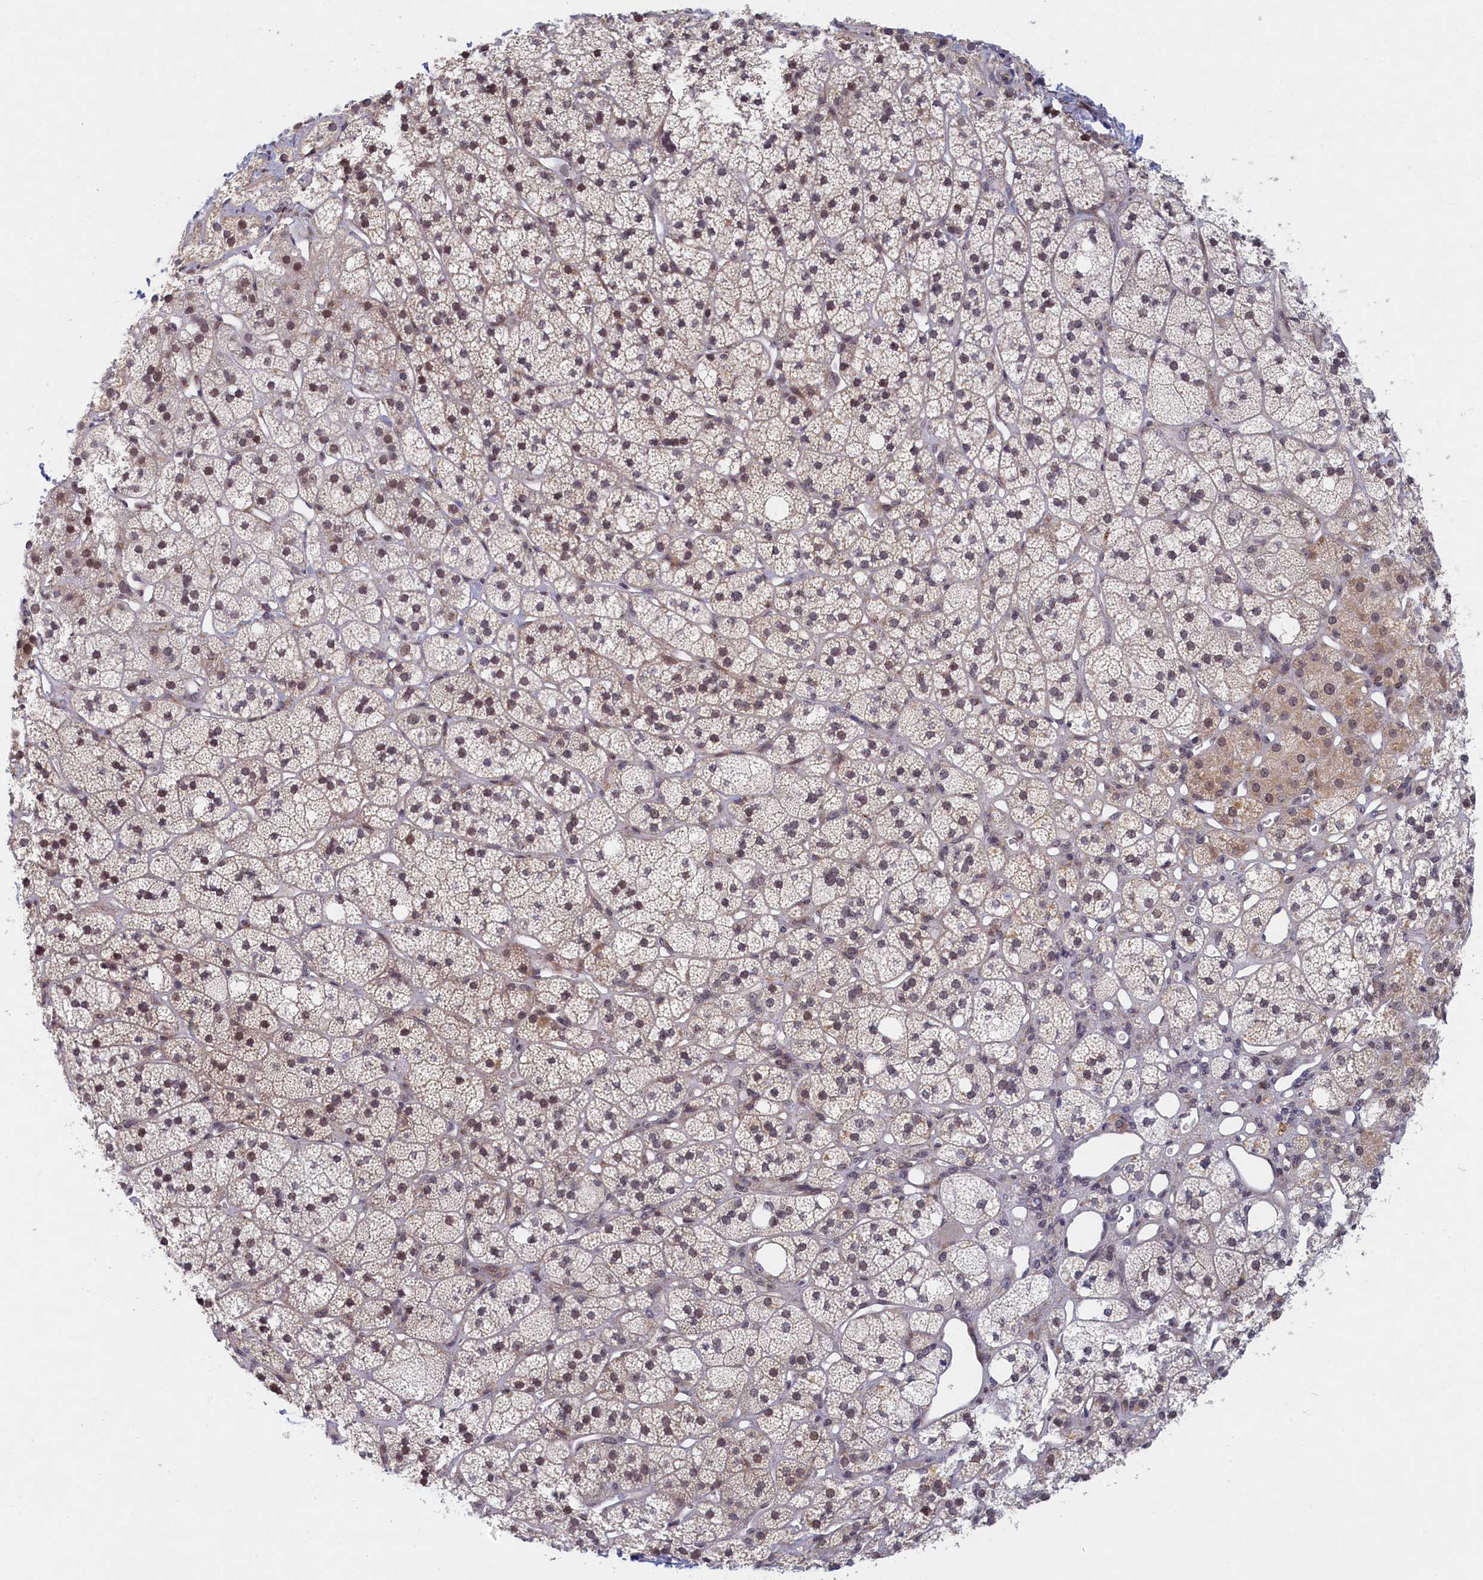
{"staining": {"intensity": "weak", "quantity": "25%-75%", "location": "cytoplasmic/membranous,nuclear"}, "tissue": "adrenal gland", "cell_type": "Glandular cells", "image_type": "normal", "snomed": [{"axis": "morphology", "description": "Normal tissue, NOS"}, {"axis": "topography", "description": "Adrenal gland"}], "caption": "A low amount of weak cytoplasmic/membranous,nuclear positivity is present in approximately 25%-75% of glandular cells in benign adrenal gland.", "gene": "DNAJC17", "patient": {"sex": "male", "age": 61}}